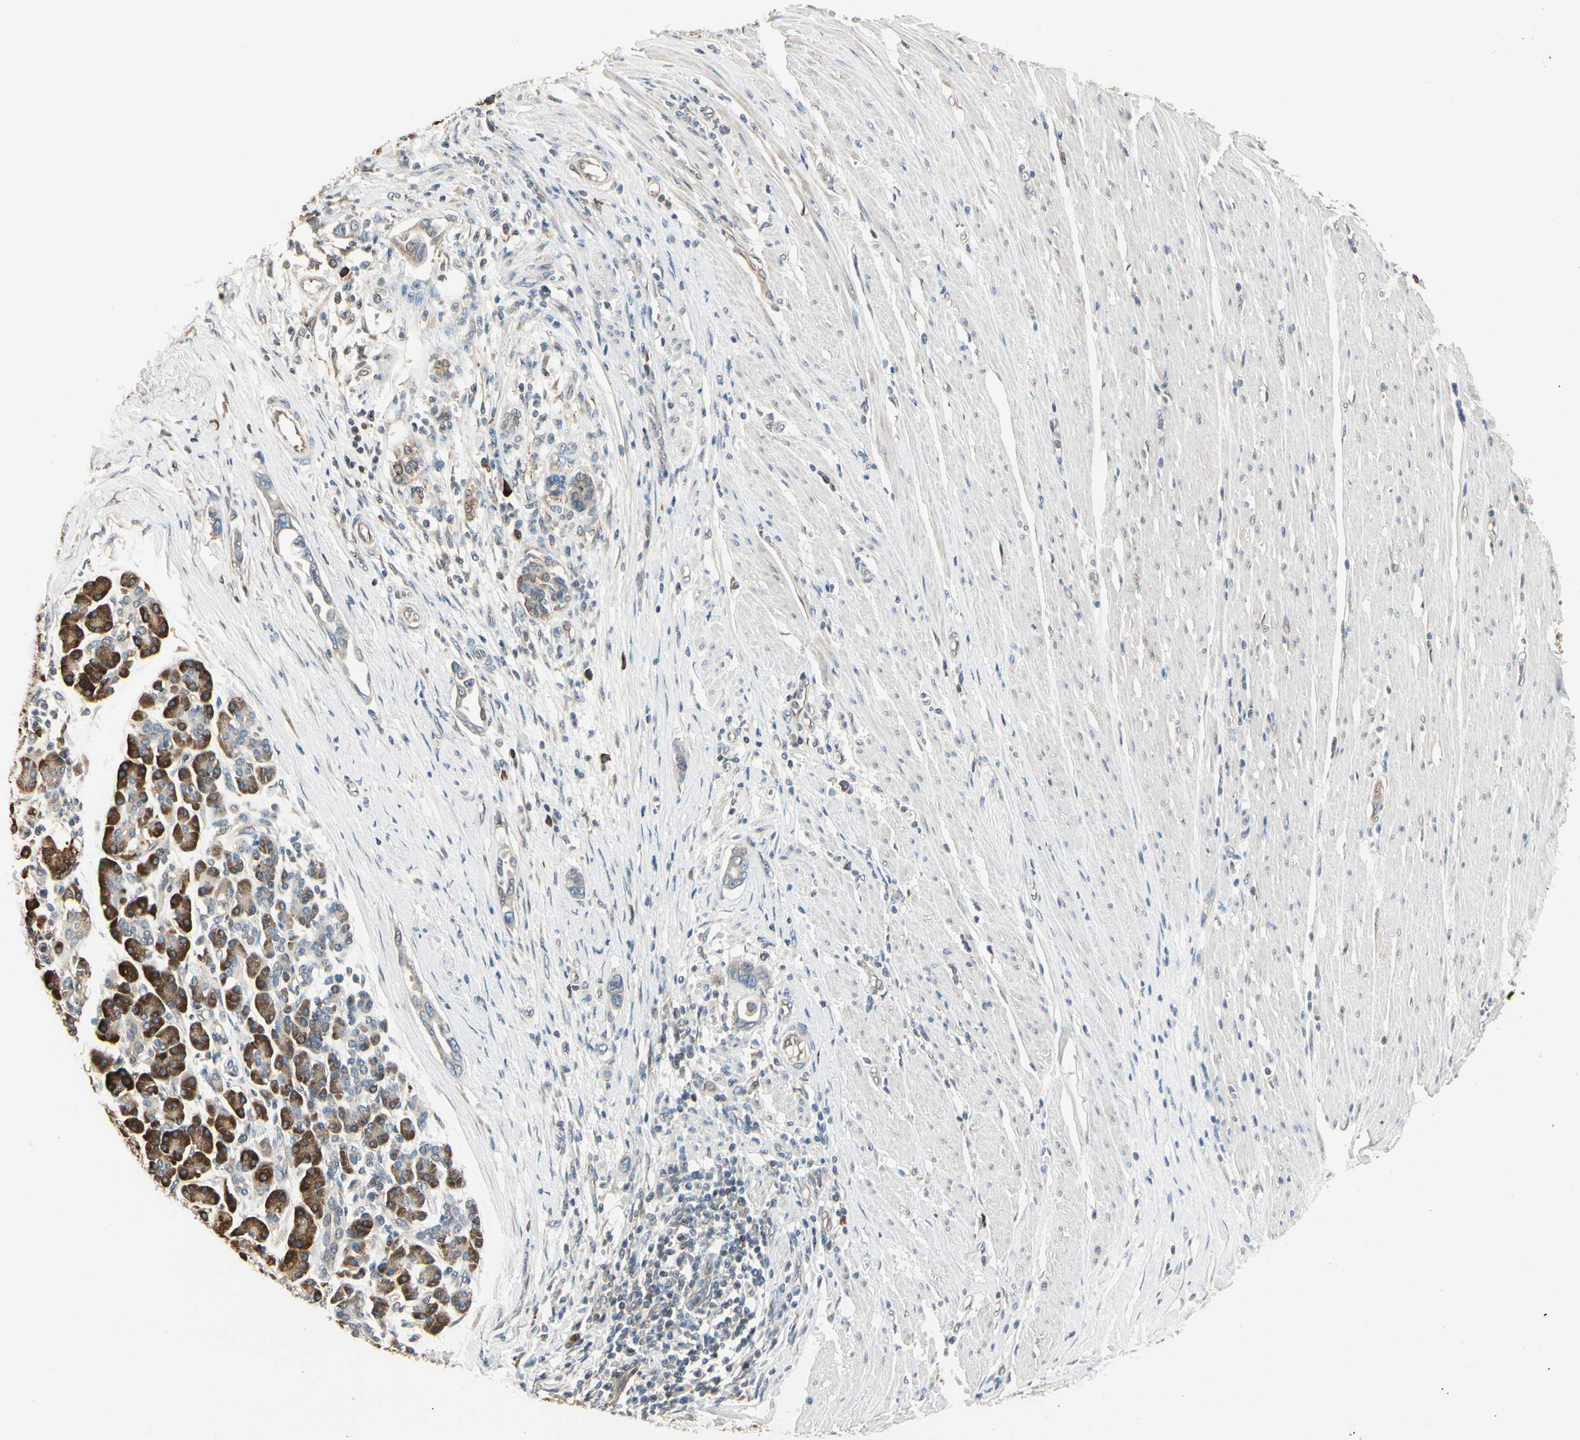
{"staining": {"intensity": "weak", "quantity": ">75%", "location": "cytoplasmic/membranous"}, "tissue": "pancreatic cancer", "cell_type": "Tumor cells", "image_type": "cancer", "snomed": [{"axis": "morphology", "description": "Adenocarcinoma, NOS"}, {"axis": "topography", "description": "Pancreas"}], "caption": "Adenocarcinoma (pancreatic) stained with a protein marker exhibits weak staining in tumor cells.", "gene": "NUCB2", "patient": {"sex": "female", "age": 57}}